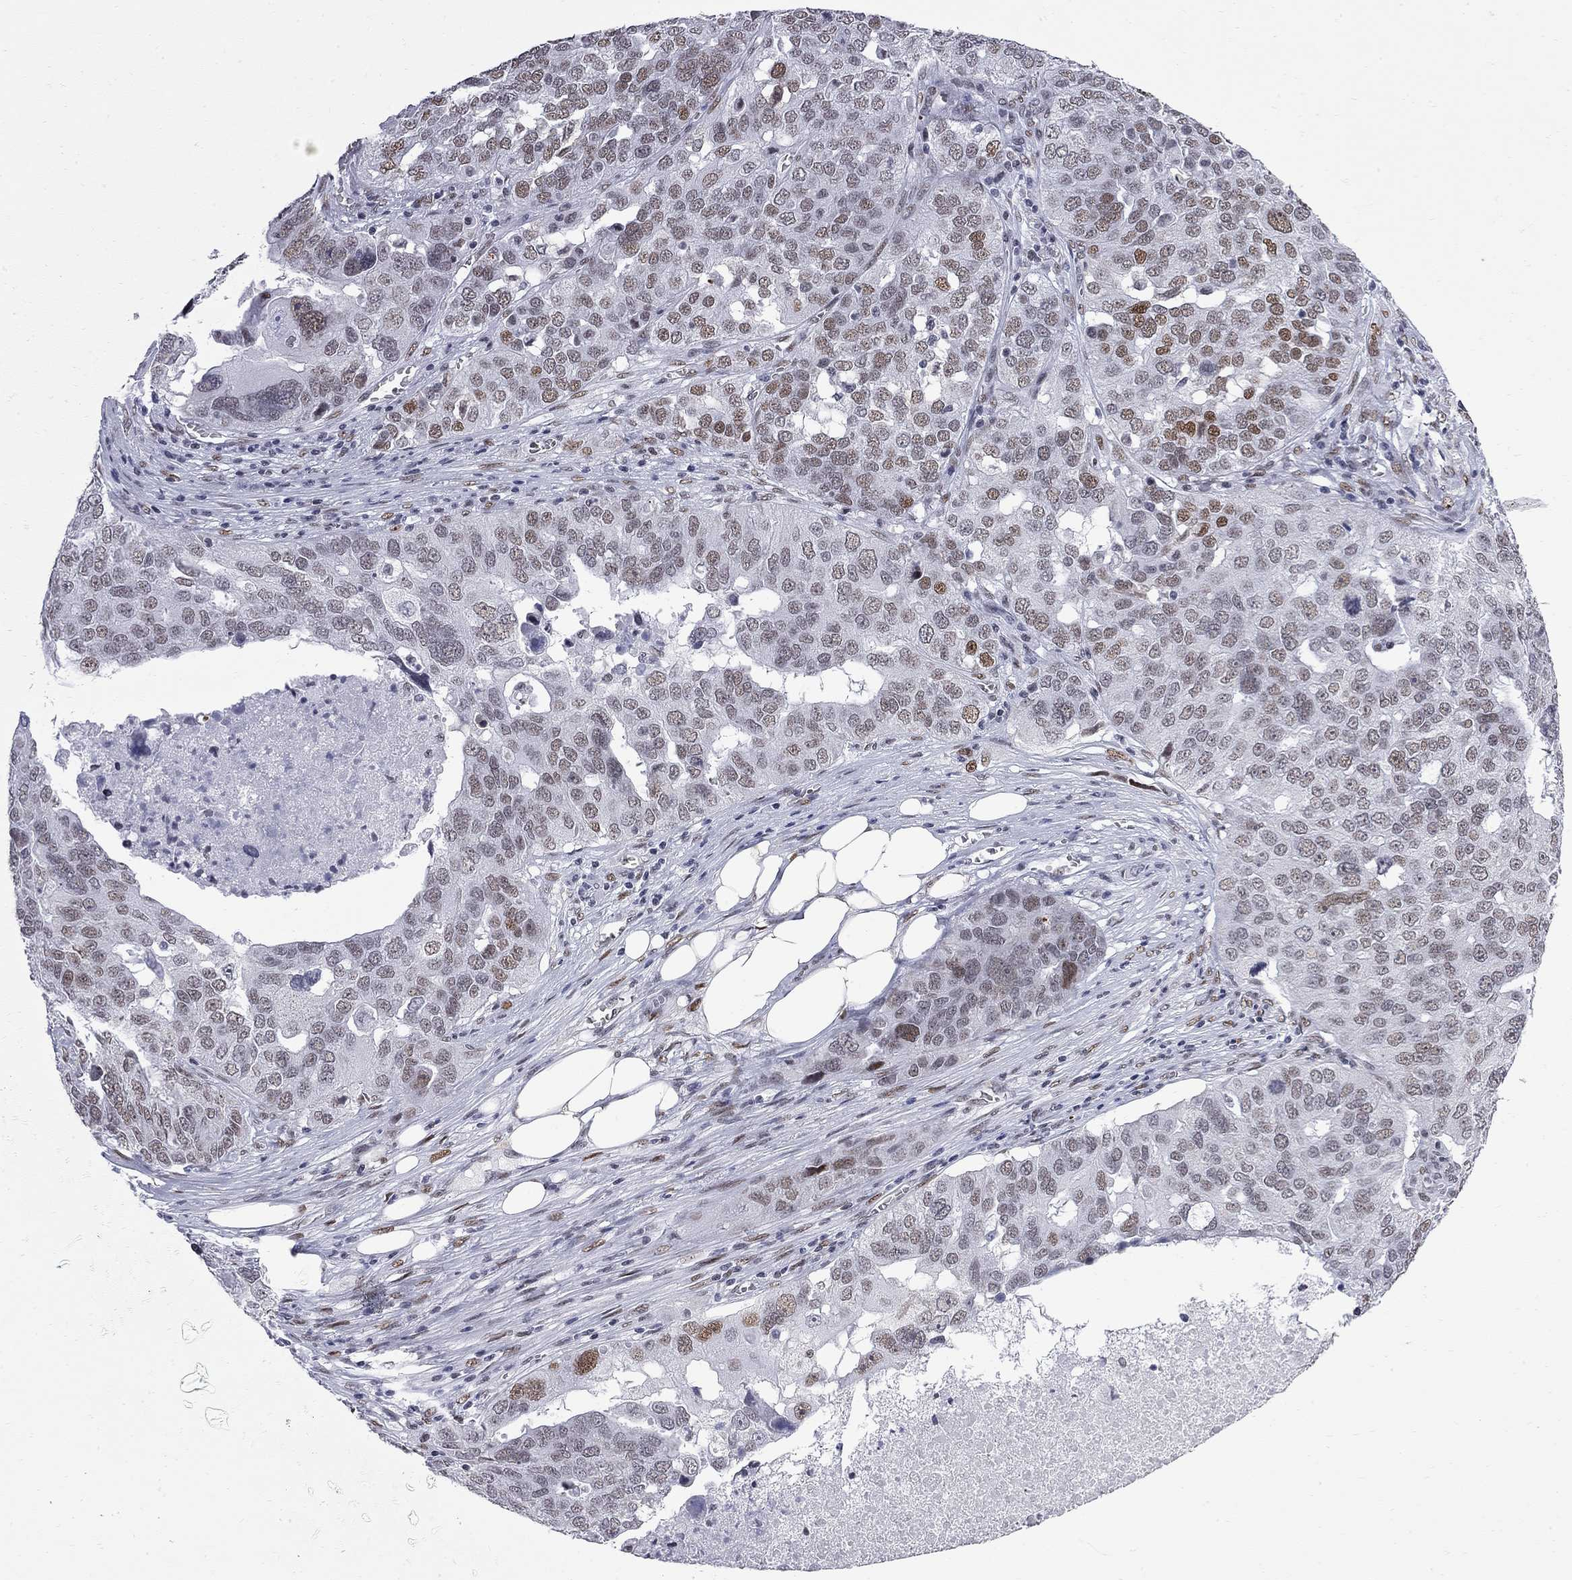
{"staining": {"intensity": "moderate", "quantity": "<25%", "location": "nuclear"}, "tissue": "ovarian cancer", "cell_type": "Tumor cells", "image_type": "cancer", "snomed": [{"axis": "morphology", "description": "Carcinoma, endometroid"}, {"axis": "topography", "description": "Soft tissue"}, {"axis": "topography", "description": "Ovary"}], "caption": "Immunohistochemistry photomicrograph of neoplastic tissue: ovarian cancer (endometroid carcinoma) stained using immunohistochemistry demonstrates low levels of moderate protein expression localized specifically in the nuclear of tumor cells, appearing as a nuclear brown color.", "gene": "ZBTB47", "patient": {"sex": "female", "age": 52}}